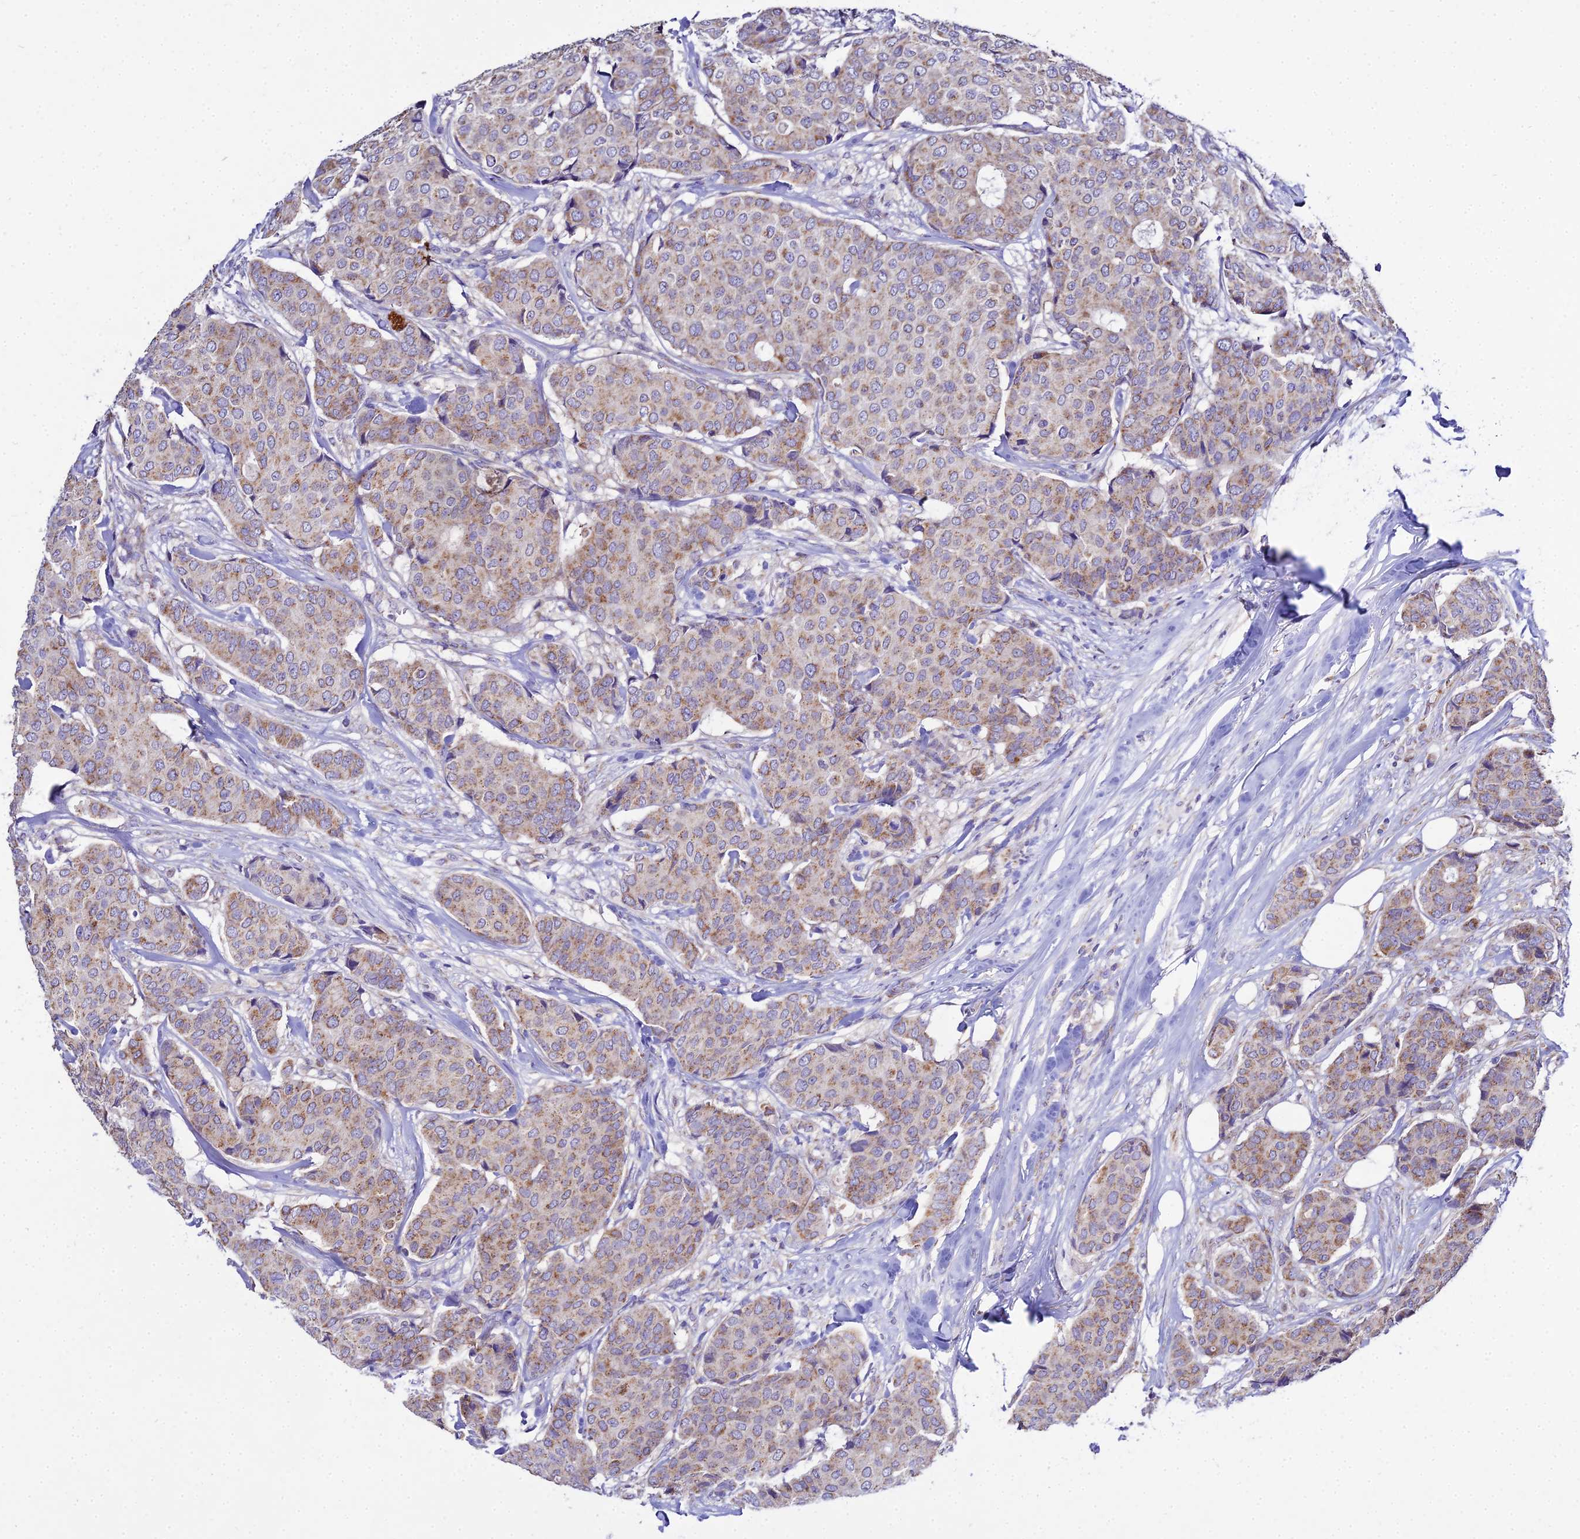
{"staining": {"intensity": "moderate", "quantity": "25%-75%", "location": "cytoplasmic/membranous"}, "tissue": "breast cancer", "cell_type": "Tumor cells", "image_type": "cancer", "snomed": [{"axis": "morphology", "description": "Duct carcinoma"}, {"axis": "topography", "description": "Breast"}], "caption": "This image shows IHC staining of human breast cancer, with medium moderate cytoplasmic/membranous staining in about 25%-75% of tumor cells.", "gene": "TYW5", "patient": {"sex": "female", "age": 75}}